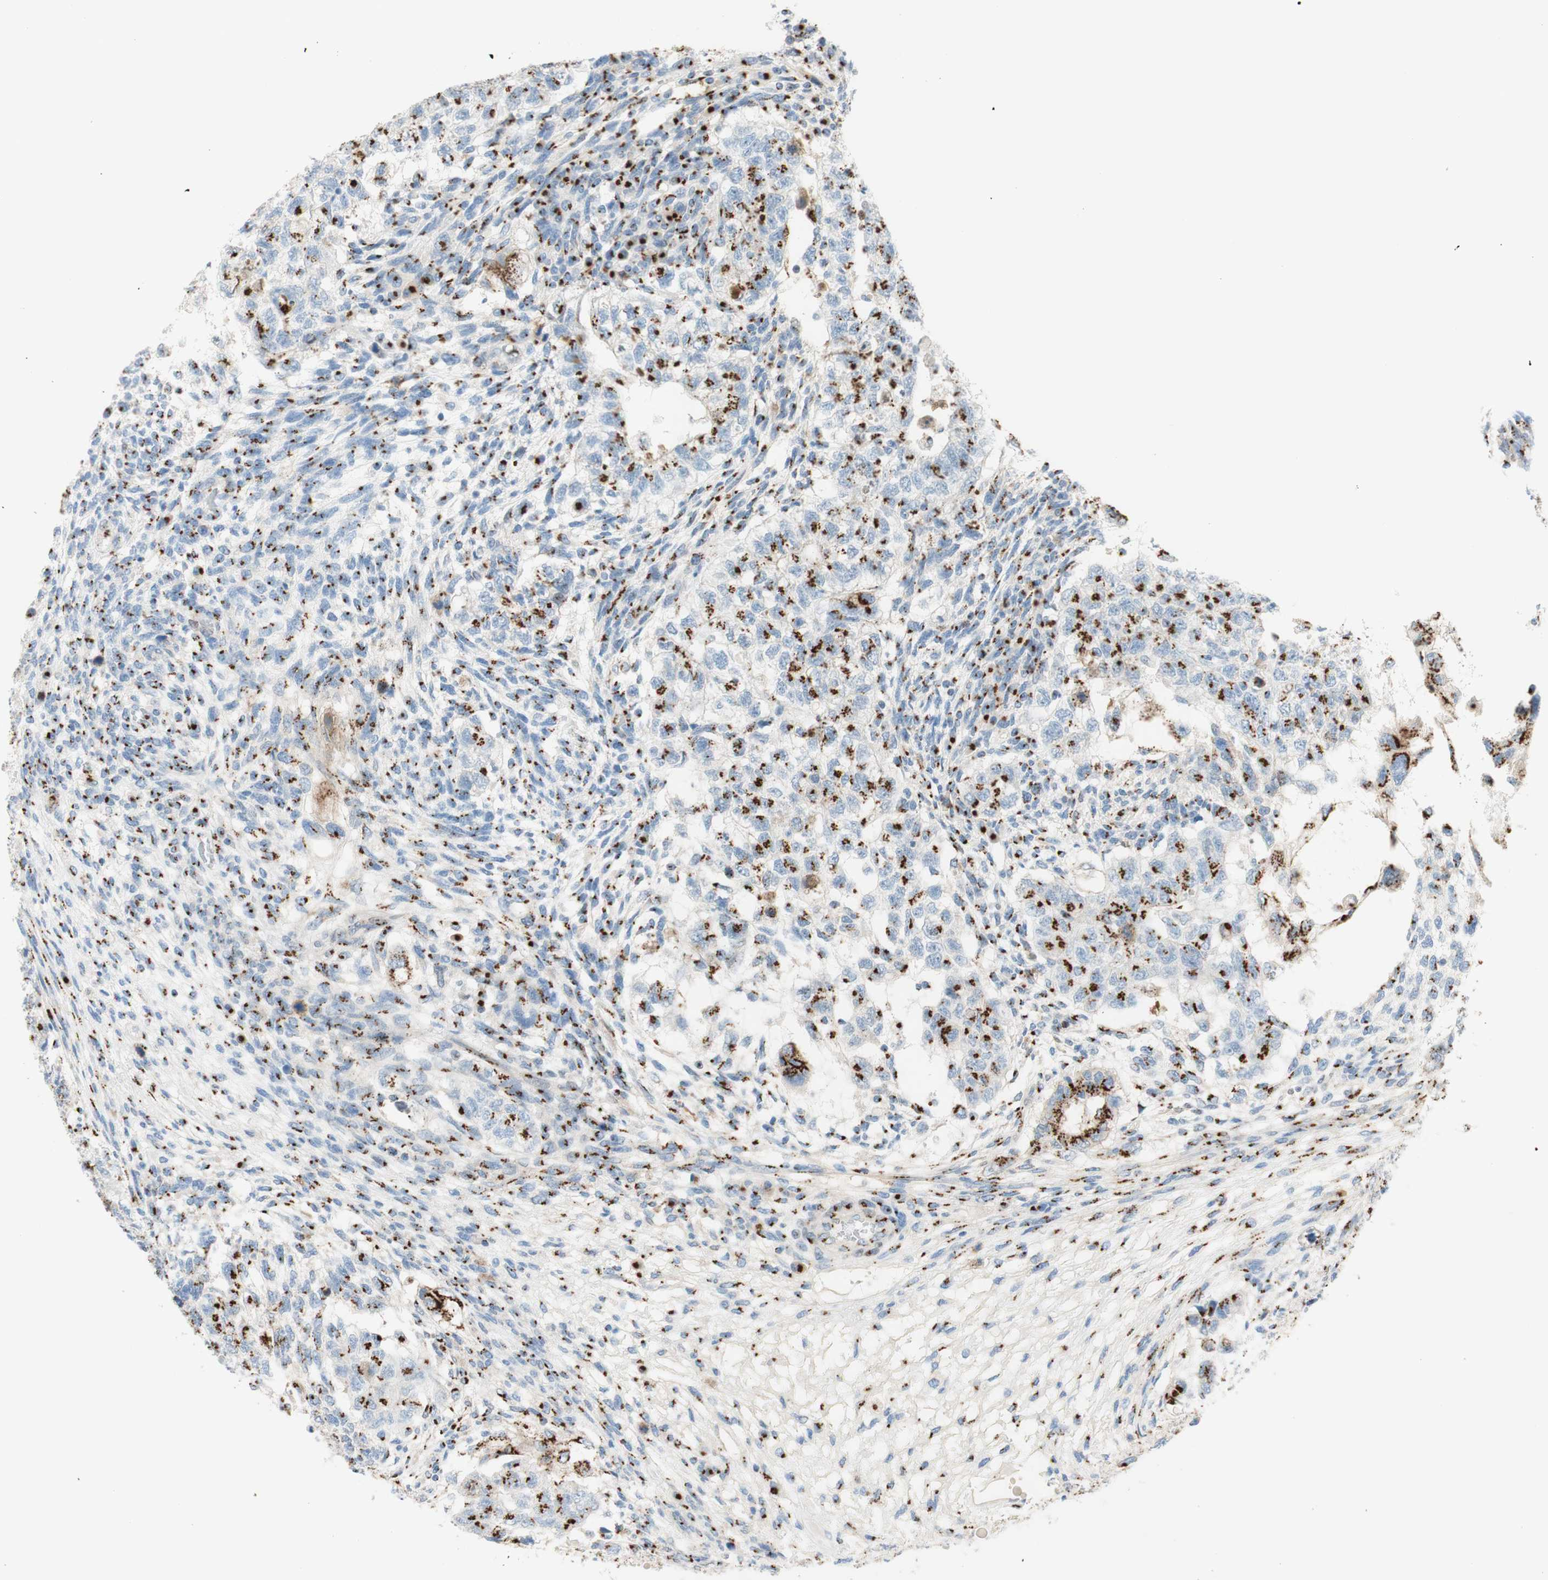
{"staining": {"intensity": "strong", "quantity": "25%-75%", "location": "cytoplasmic/membranous"}, "tissue": "testis cancer", "cell_type": "Tumor cells", "image_type": "cancer", "snomed": [{"axis": "morphology", "description": "Normal tissue, NOS"}, {"axis": "morphology", "description": "Carcinoma, Embryonal, NOS"}, {"axis": "topography", "description": "Testis"}], "caption": "Immunohistochemistry (IHC) (DAB (3,3'-diaminobenzidine)) staining of testis embryonal carcinoma shows strong cytoplasmic/membranous protein staining in approximately 25%-75% of tumor cells.", "gene": "GOLGB1", "patient": {"sex": "male", "age": 36}}